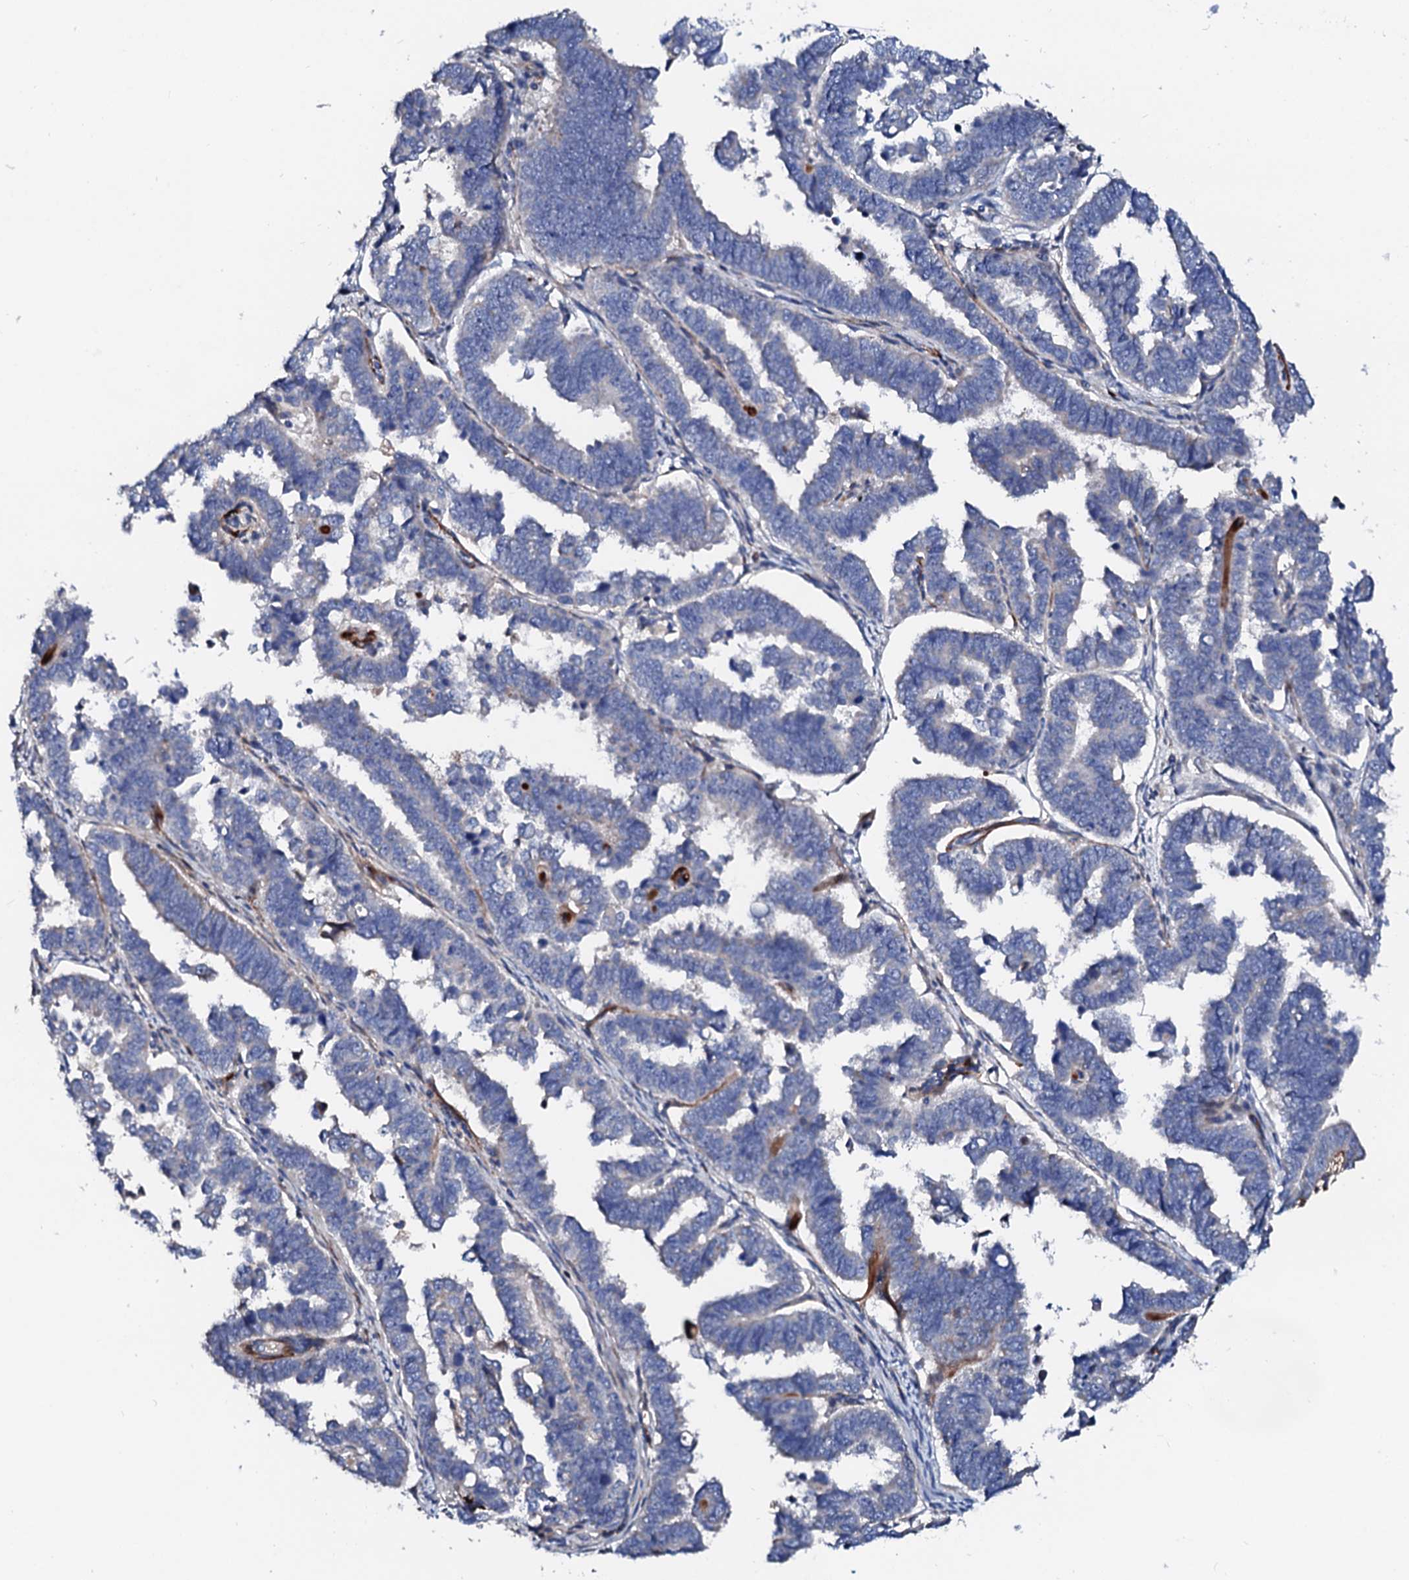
{"staining": {"intensity": "negative", "quantity": "none", "location": "none"}, "tissue": "endometrial cancer", "cell_type": "Tumor cells", "image_type": "cancer", "snomed": [{"axis": "morphology", "description": "Adenocarcinoma, NOS"}, {"axis": "topography", "description": "Endometrium"}], "caption": "This is an IHC photomicrograph of human adenocarcinoma (endometrial). There is no positivity in tumor cells.", "gene": "SLC10A7", "patient": {"sex": "female", "age": 75}}